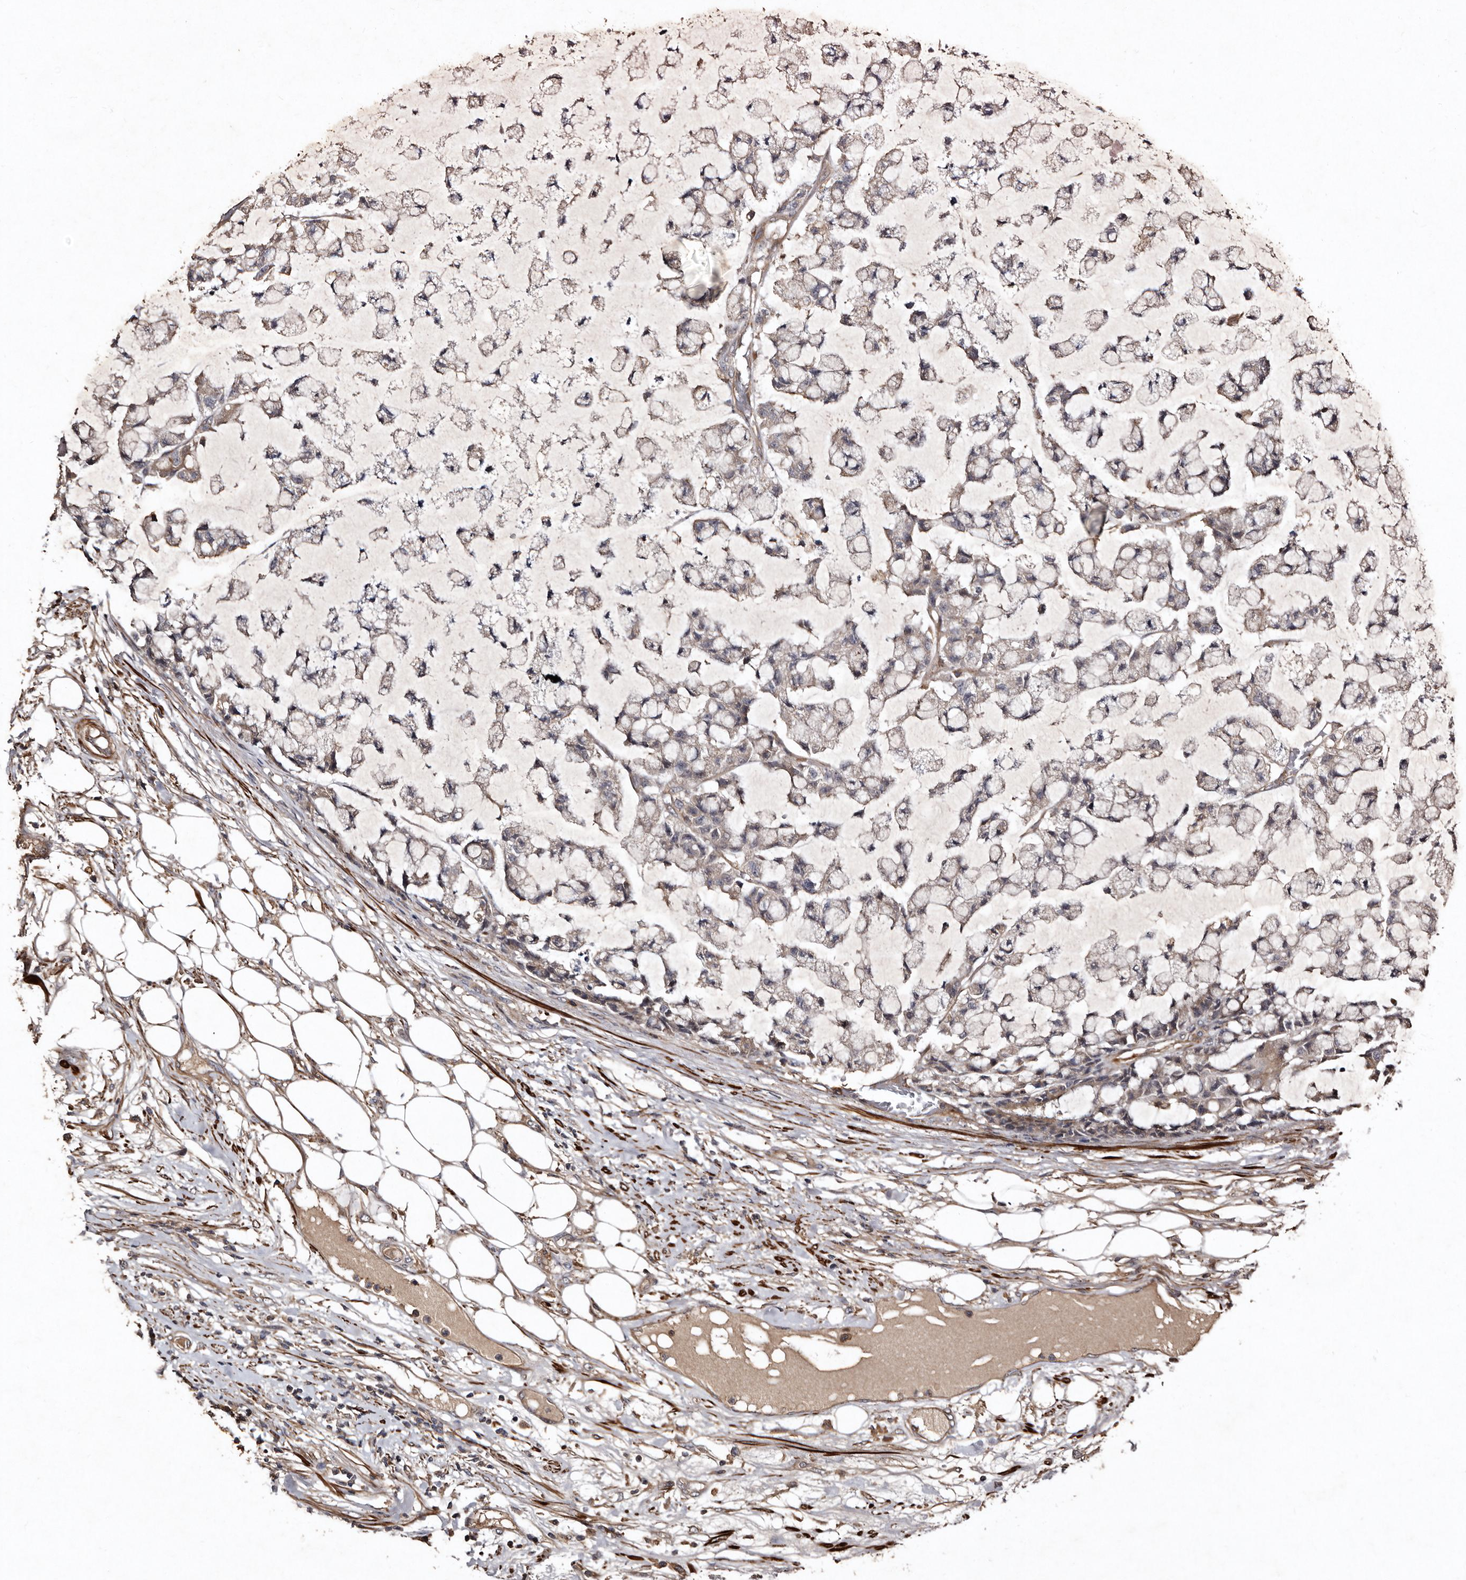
{"staining": {"intensity": "negative", "quantity": "none", "location": "none"}, "tissue": "colorectal cancer", "cell_type": "Tumor cells", "image_type": "cancer", "snomed": [{"axis": "morphology", "description": "Adenocarcinoma, NOS"}, {"axis": "topography", "description": "Colon"}], "caption": "IHC of colorectal adenocarcinoma shows no expression in tumor cells.", "gene": "PRKD3", "patient": {"sex": "female", "age": 84}}